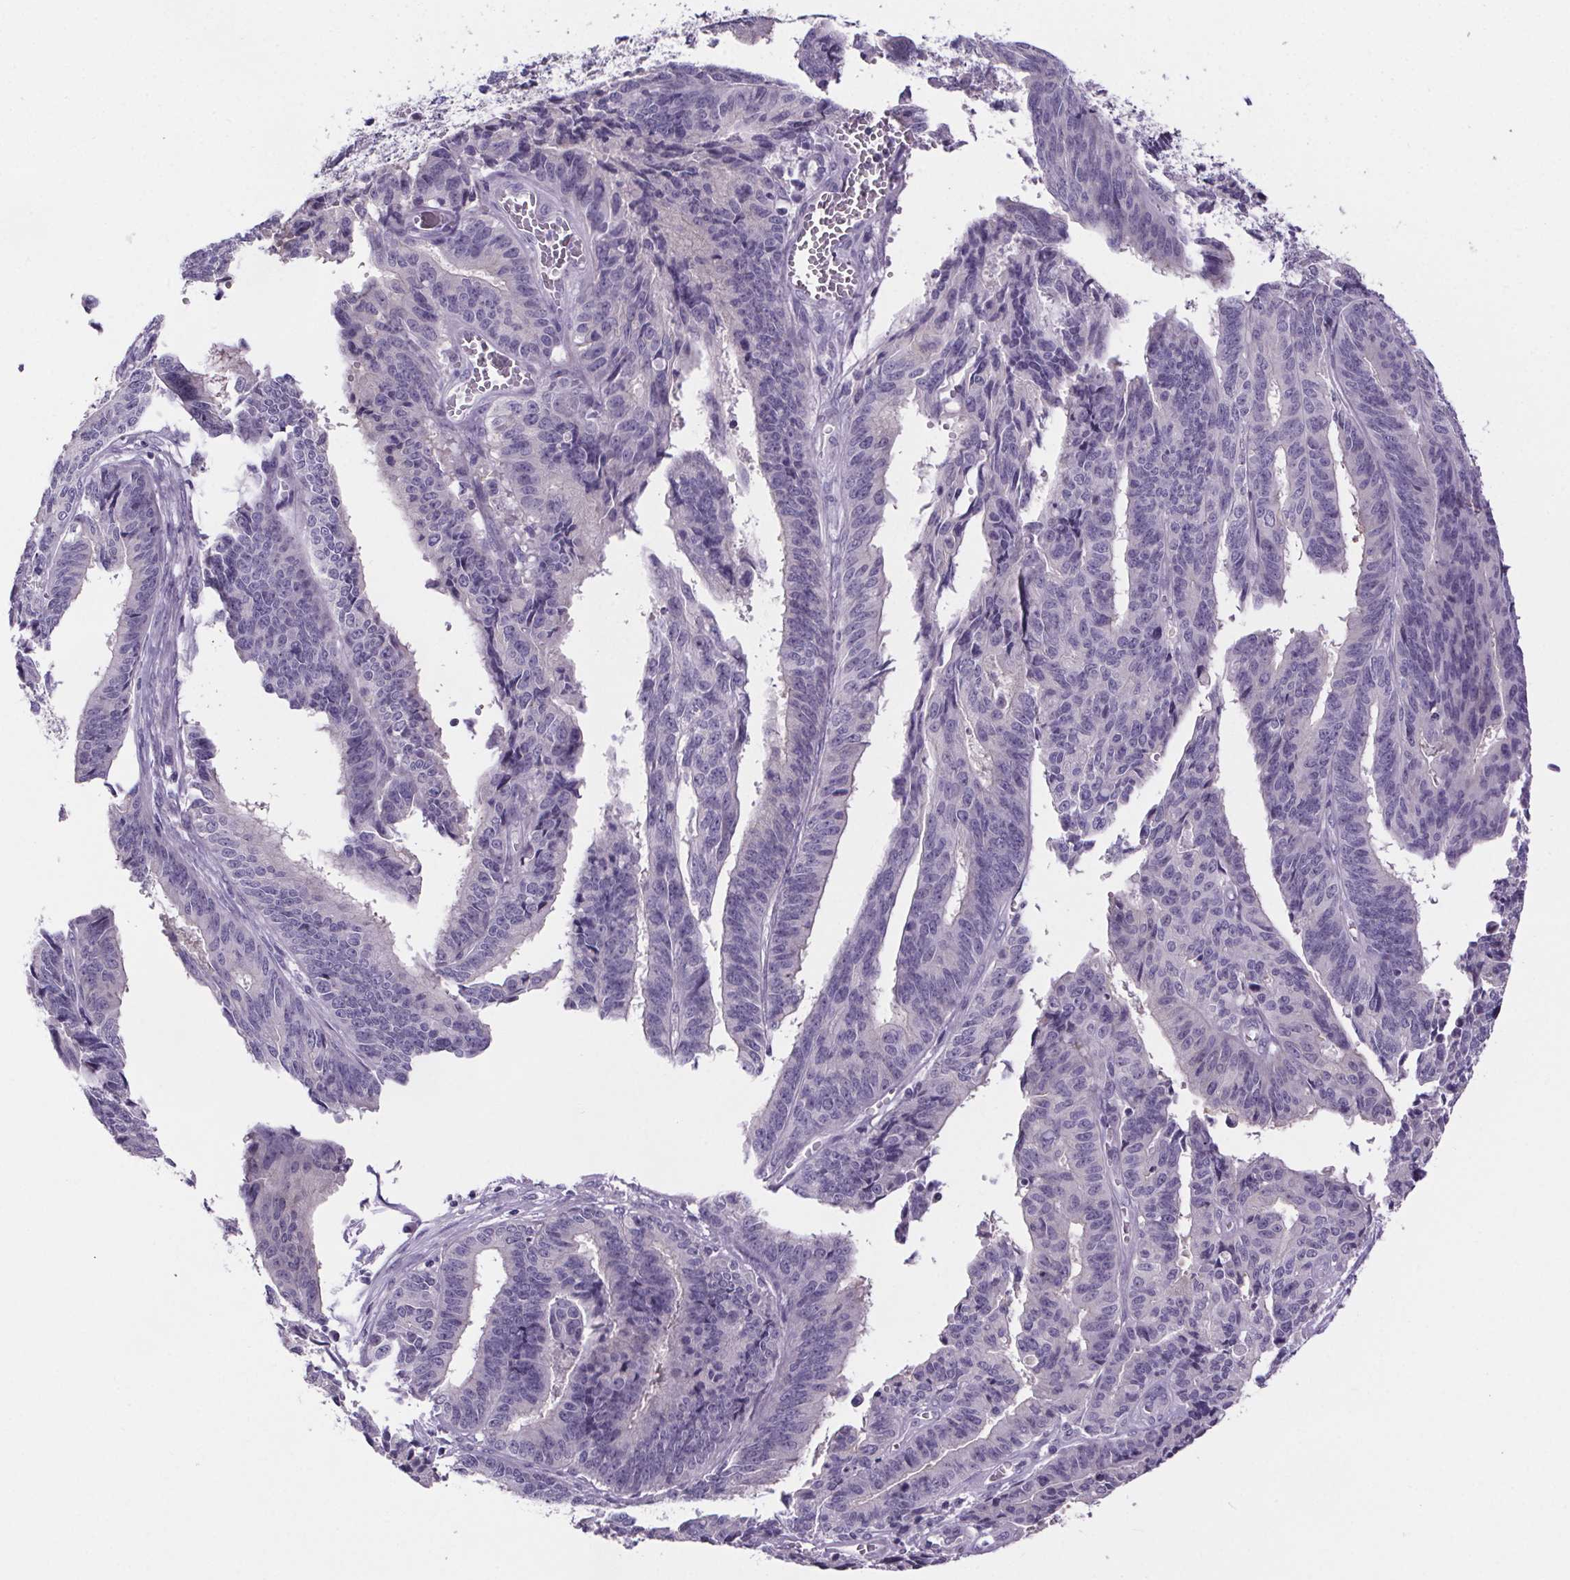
{"staining": {"intensity": "negative", "quantity": "none", "location": "none"}, "tissue": "endometrial cancer", "cell_type": "Tumor cells", "image_type": "cancer", "snomed": [{"axis": "morphology", "description": "Adenocarcinoma, NOS"}, {"axis": "topography", "description": "Endometrium"}], "caption": "Endometrial adenocarcinoma stained for a protein using immunohistochemistry (IHC) displays no positivity tumor cells.", "gene": "CUBN", "patient": {"sex": "female", "age": 65}}